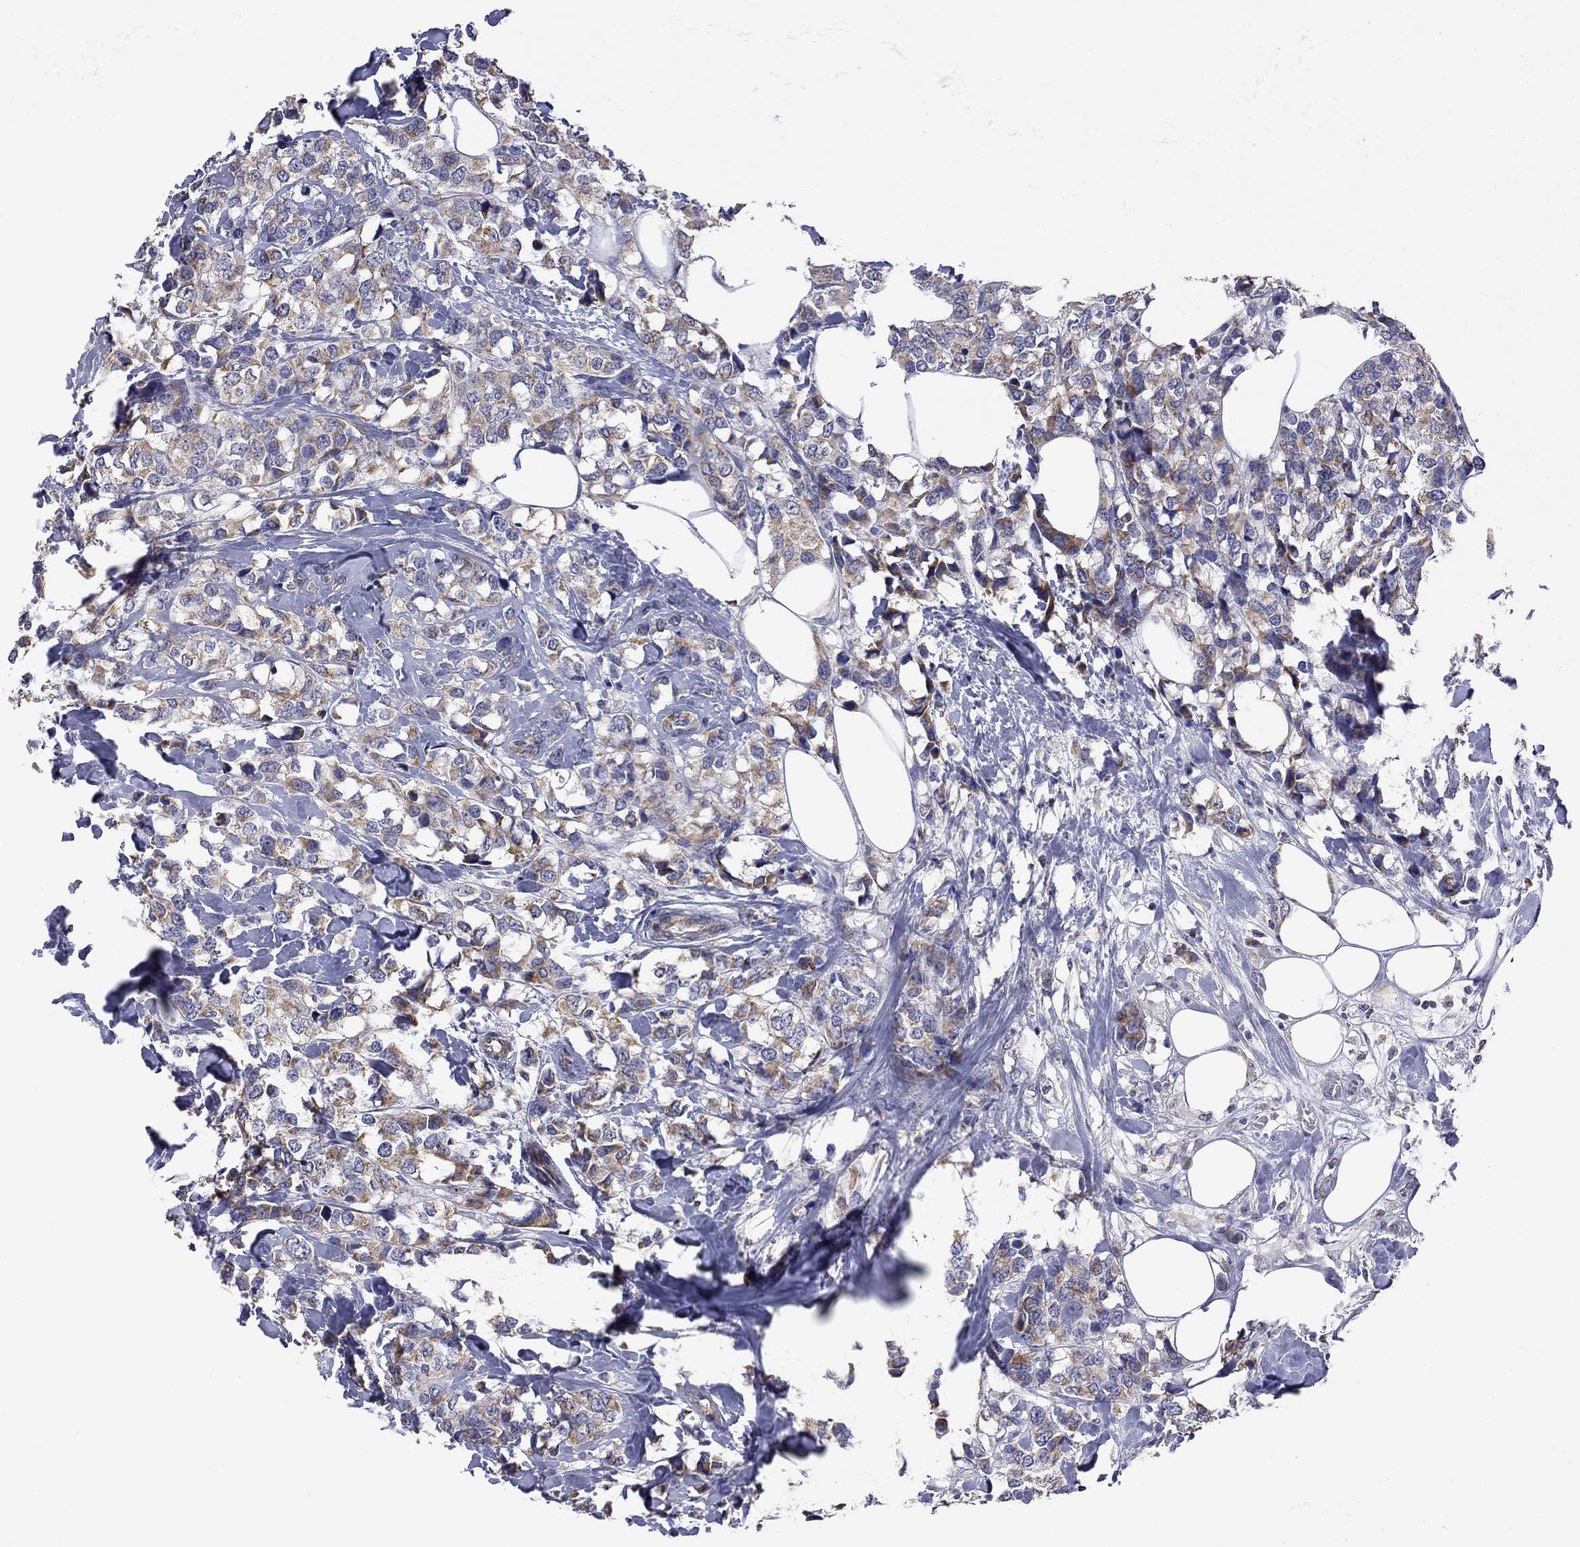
{"staining": {"intensity": "moderate", "quantity": ">75%", "location": "cytoplasmic/membranous"}, "tissue": "breast cancer", "cell_type": "Tumor cells", "image_type": "cancer", "snomed": [{"axis": "morphology", "description": "Lobular carcinoma"}, {"axis": "topography", "description": "Breast"}], "caption": "Immunohistochemistry (DAB (3,3'-diaminobenzidine)) staining of human breast cancer demonstrates moderate cytoplasmic/membranous protein expression in approximately >75% of tumor cells.", "gene": "NDUFB1", "patient": {"sex": "female", "age": 59}}